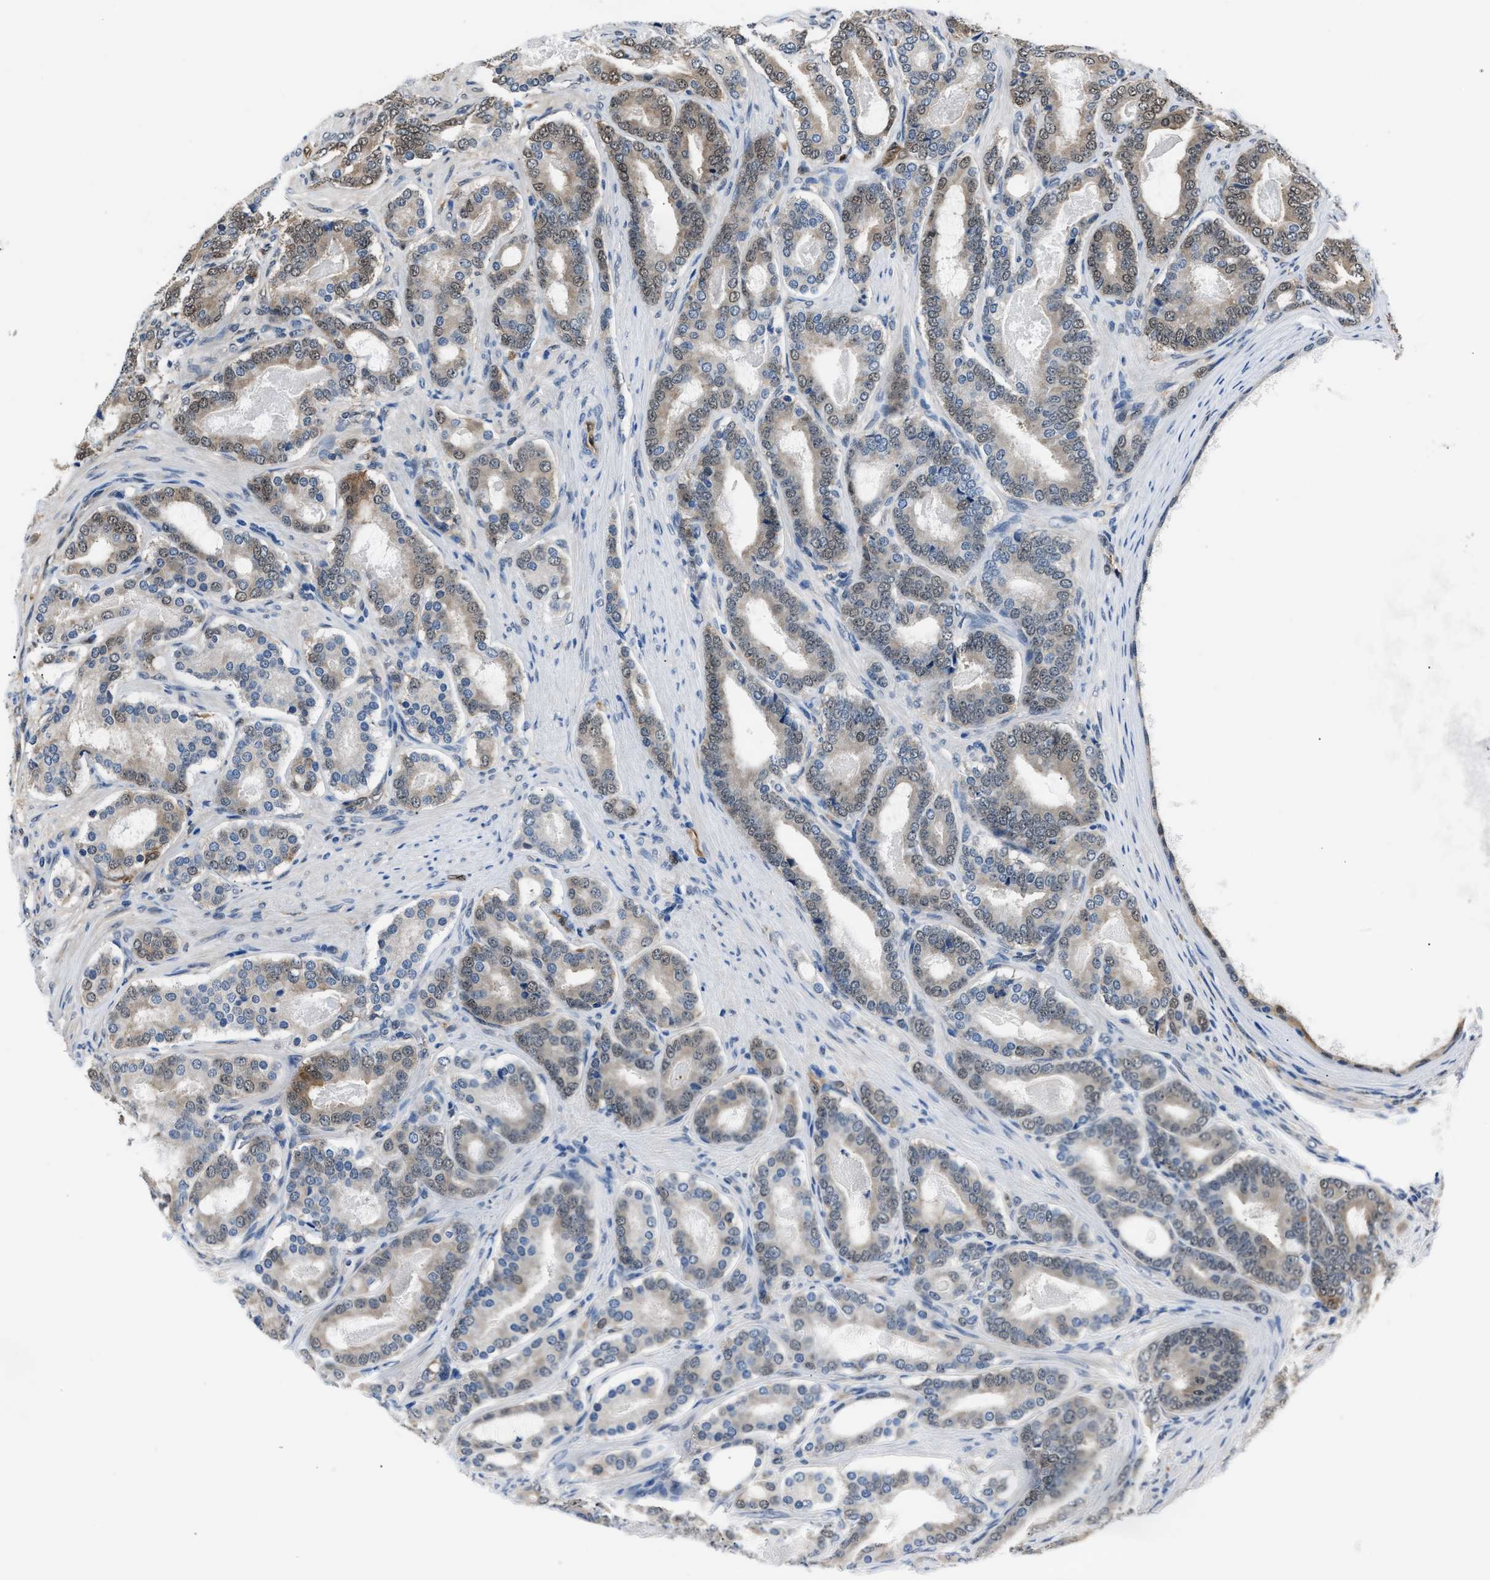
{"staining": {"intensity": "weak", "quantity": "25%-75%", "location": "cytoplasmic/membranous,nuclear"}, "tissue": "prostate cancer", "cell_type": "Tumor cells", "image_type": "cancer", "snomed": [{"axis": "morphology", "description": "Adenocarcinoma, High grade"}, {"axis": "topography", "description": "Prostate"}], "caption": "Immunohistochemistry (IHC) of human prostate adenocarcinoma (high-grade) shows low levels of weak cytoplasmic/membranous and nuclear expression in approximately 25%-75% of tumor cells.", "gene": "PPA1", "patient": {"sex": "male", "age": 60}}